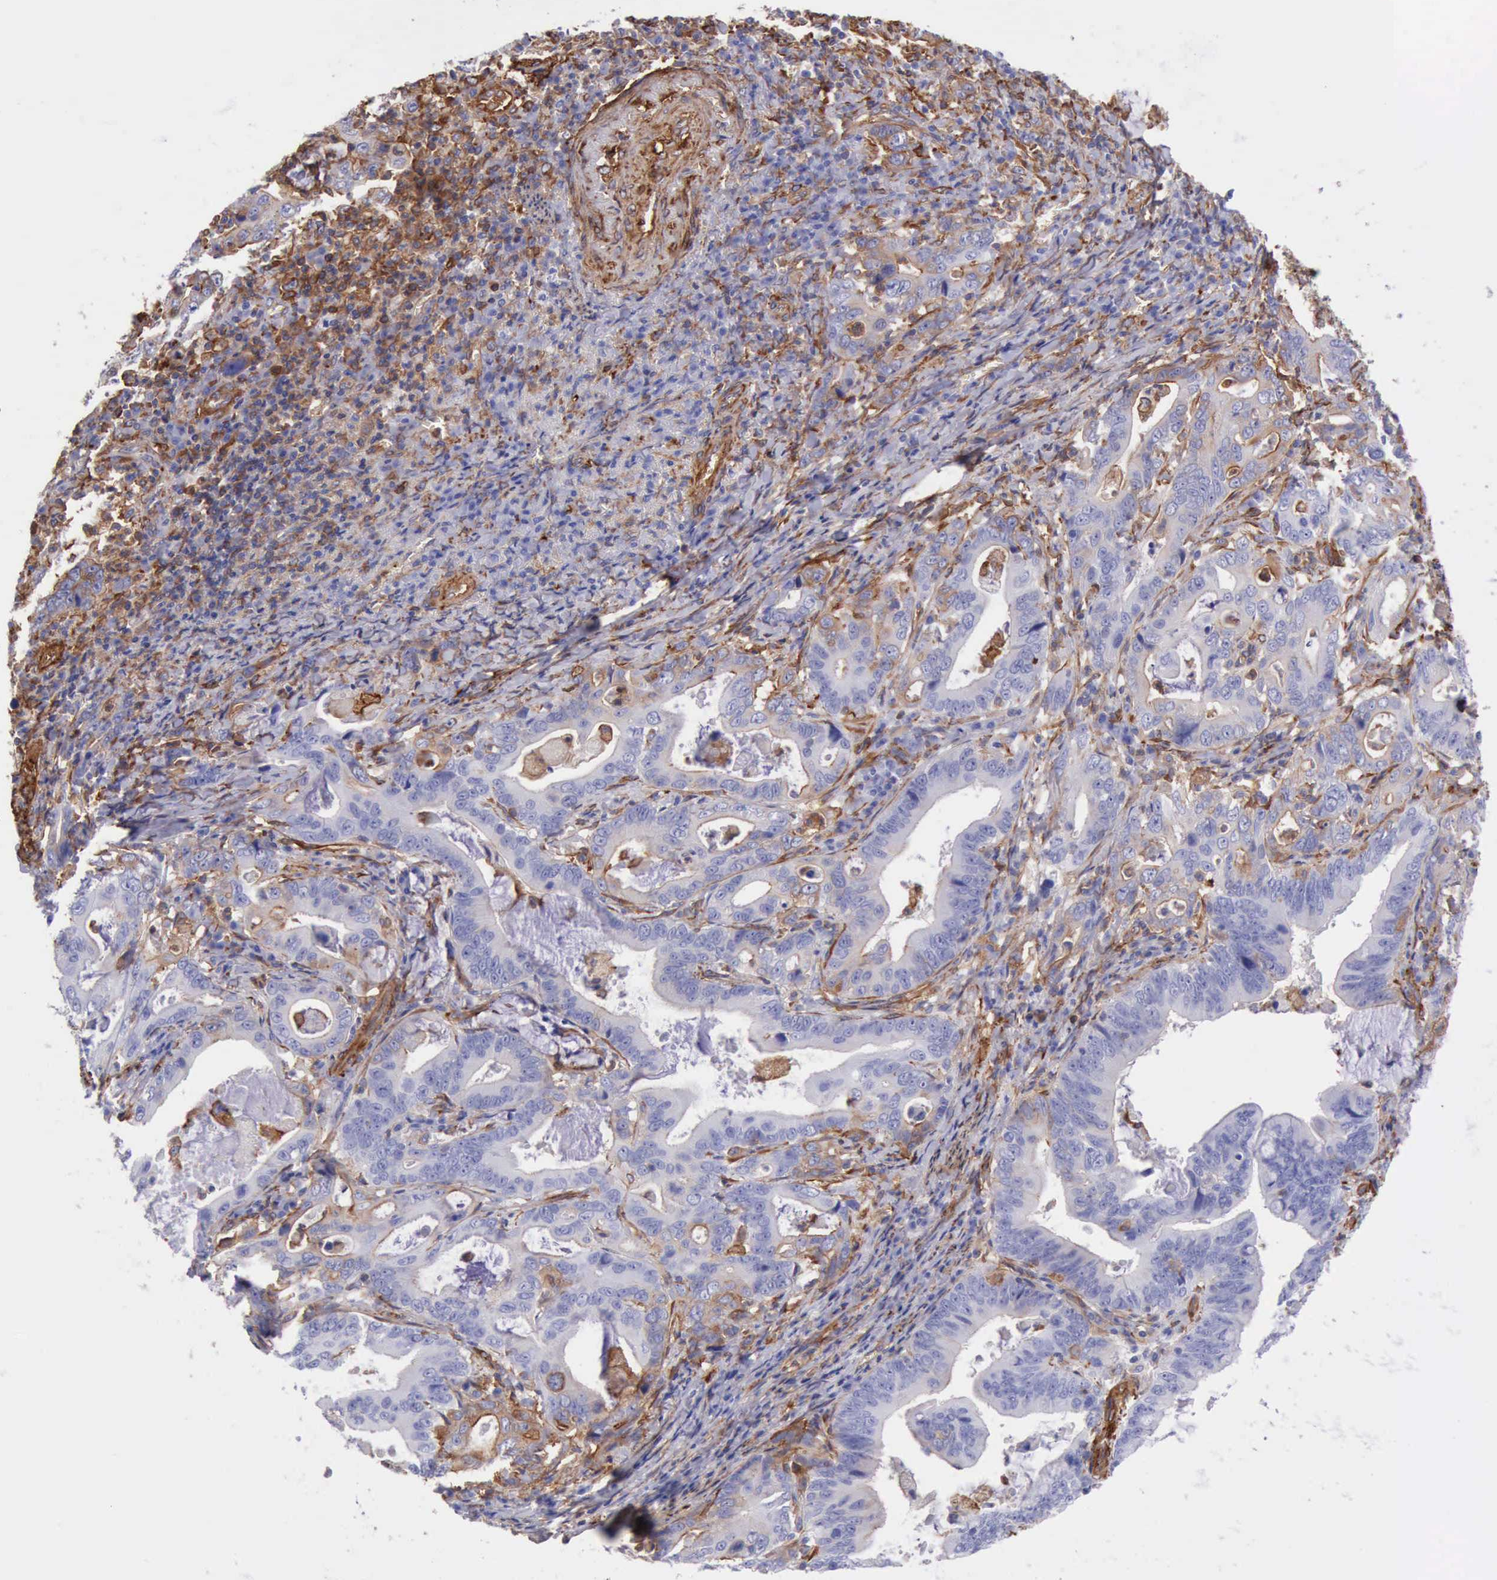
{"staining": {"intensity": "negative", "quantity": "none", "location": "none"}, "tissue": "stomach cancer", "cell_type": "Tumor cells", "image_type": "cancer", "snomed": [{"axis": "morphology", "description": "Adenocarcinoma, NOS"}, {"axis": "topography", "description": "Stomach, upper"}], "caption": "Tumor cells are negative for brown protein staining in stomach adenocarcinoma. (DAB (3,3'-diaminobenzidine) IHC, high magnification).", "gene": "FLNA", "patient": {"sex": "male", "age": 63}}